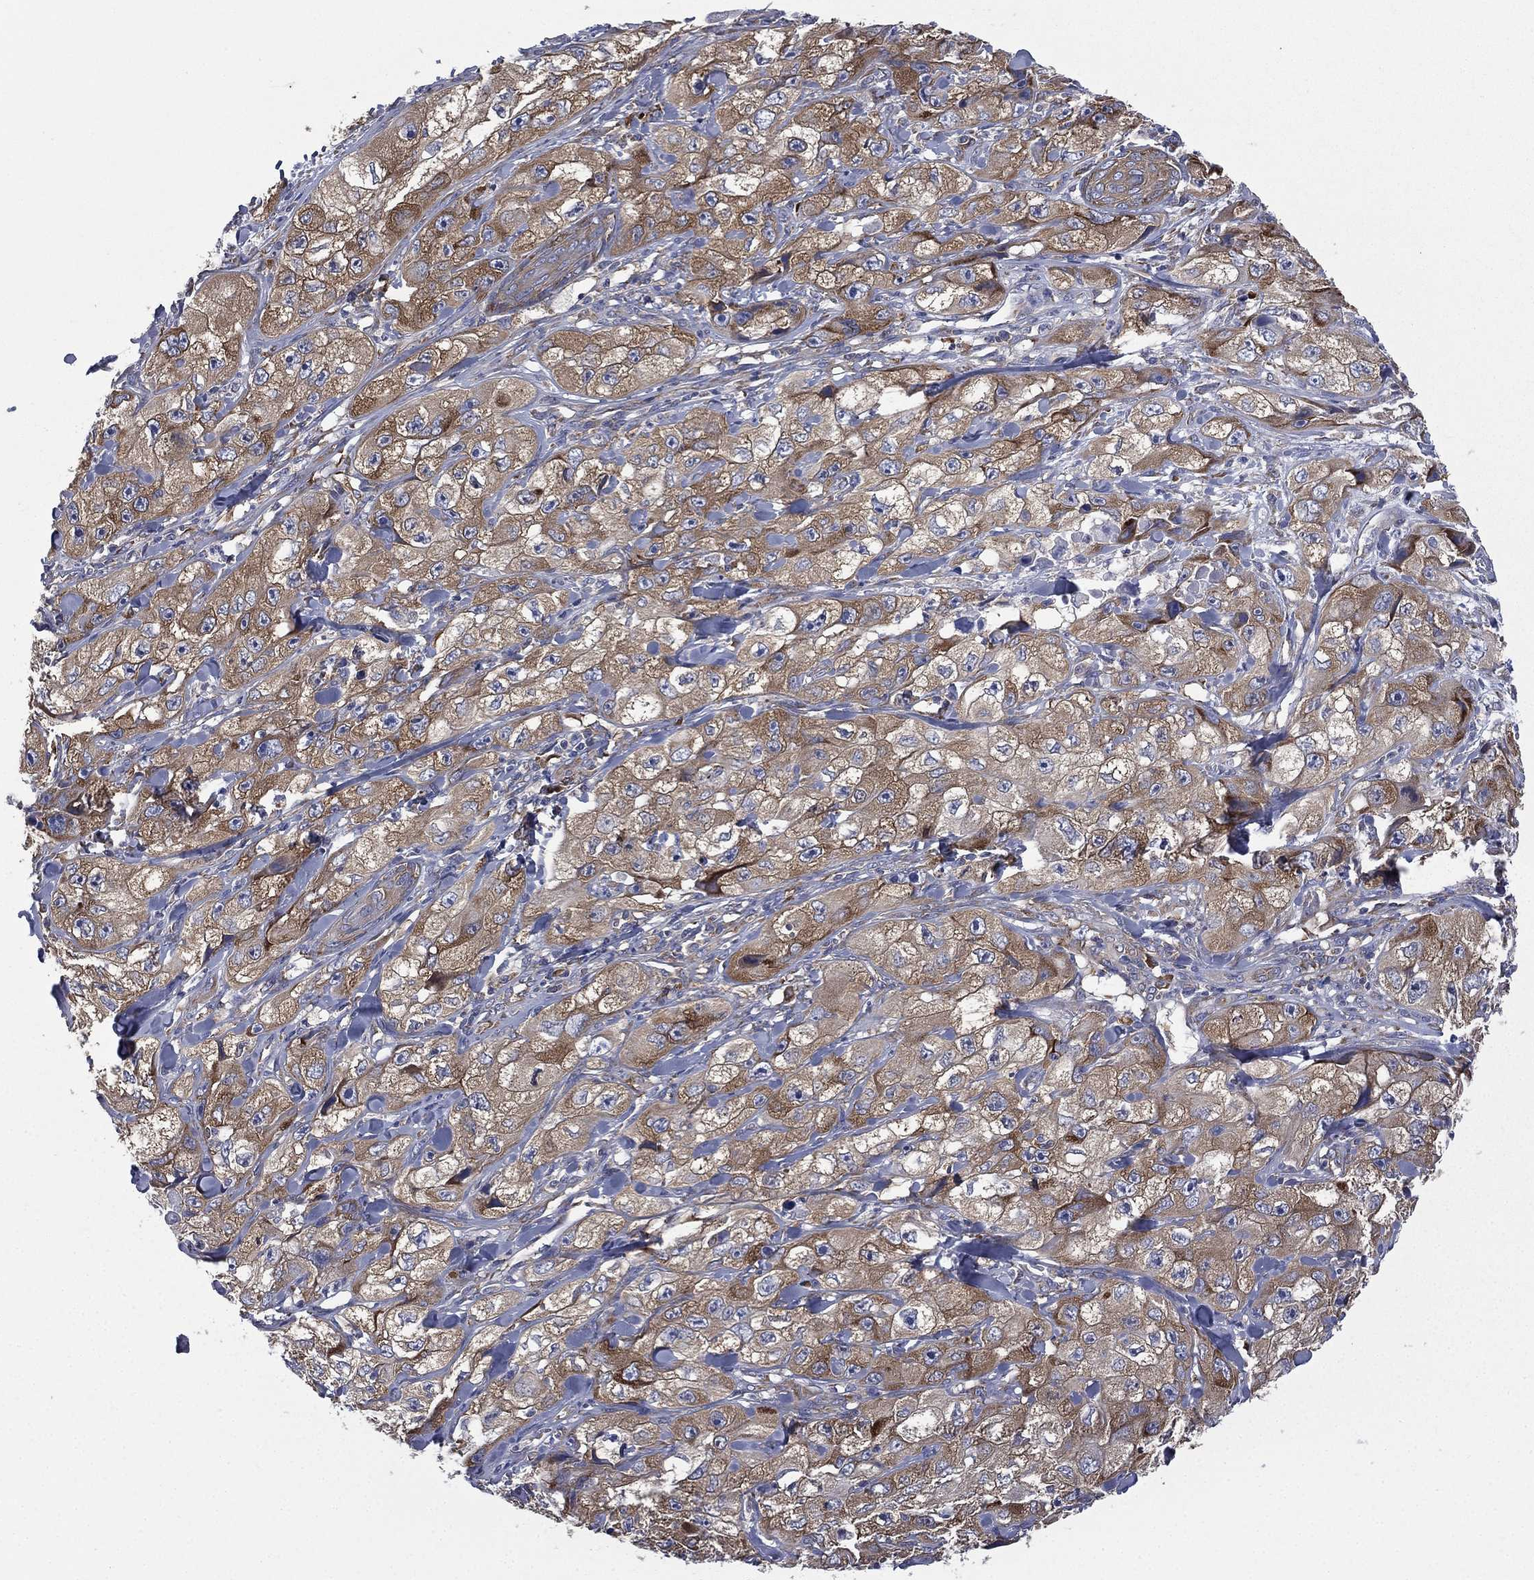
{"staining": {"intensity": "moderate", "quantity": ">75%", "location": "cytoplasmic/membranous"}, "tissue": "skin cancer", "cell_type": "Tumor cells", "image_type": "cancer", "snomed": [{"axis": "morphology", "description": "Squamous cell carcinoma, NOS"}, {"axis": "topography", "description": "Skin"}, {"axis": "topography", "description": "Subcutis"}], "caption": "Skin cancer (squamous cell carcinoma) stained for a protein (brown) displays moderate cytoplasmic/membranous positive expression in about >75% of tumor cells.", "gene": "FARSA", "patient": {"sex": "male", "age": 73}}